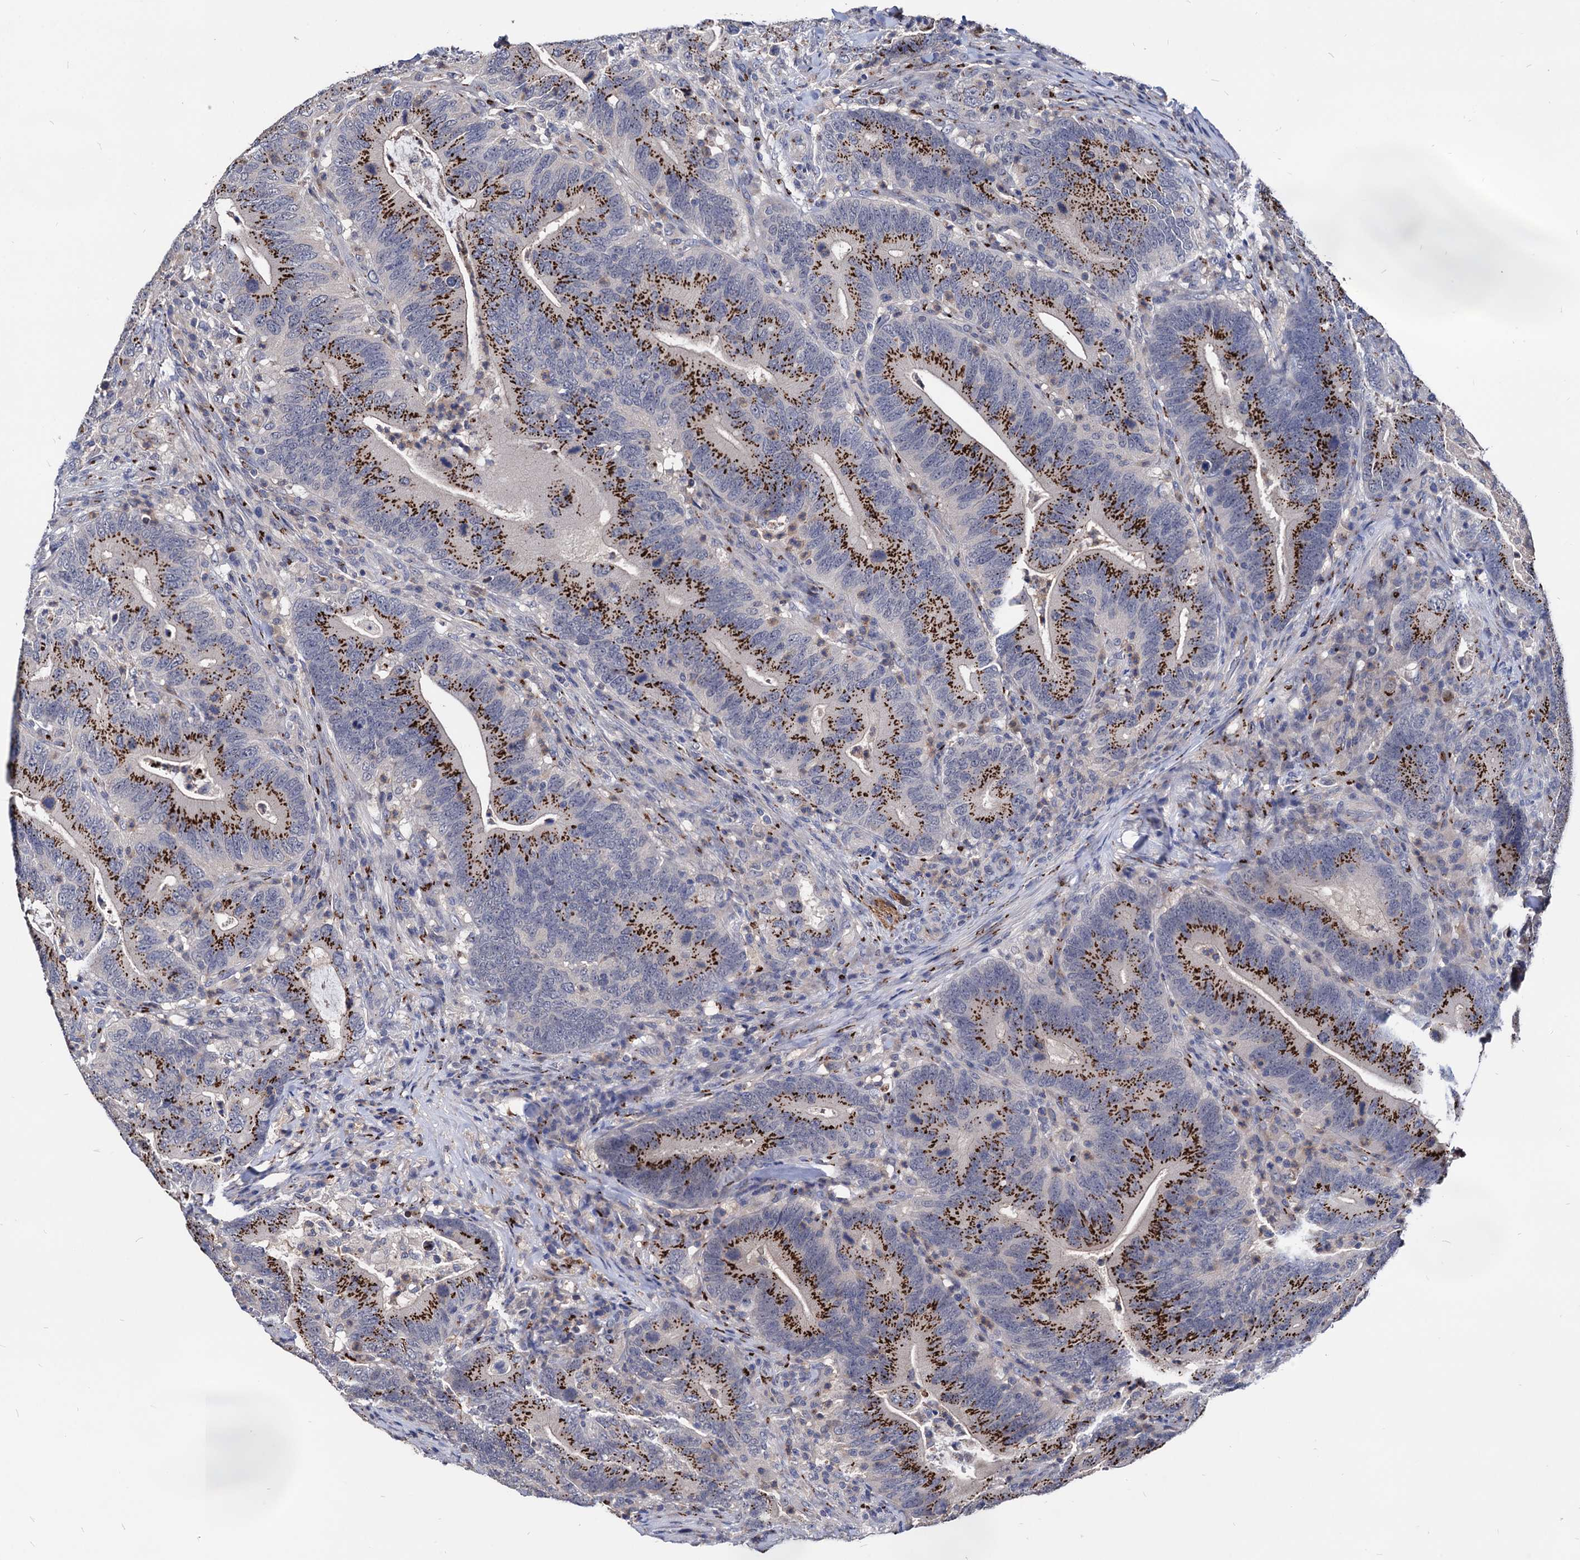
{"staining": {"intensity": "strong", "quantity": ">75%", "location": "cytoplasmic/membranous"}, "tissue": "colorectal cancer", "cell_type": "Tumor cells", "image_type": "cancer", "snomed": [{"axis": "morphology", "description": "Adenocarcinoma, NOS"}, {"axis": "topography", "description": "Colon"}], "caption": "Human colorectal cancer stained with a brown dye displays strong cytoplasmic/membranous positive staining in about >75% of tumor cells.", "gene": "ESD", "patient": {"sex": "female", "age": 66}}